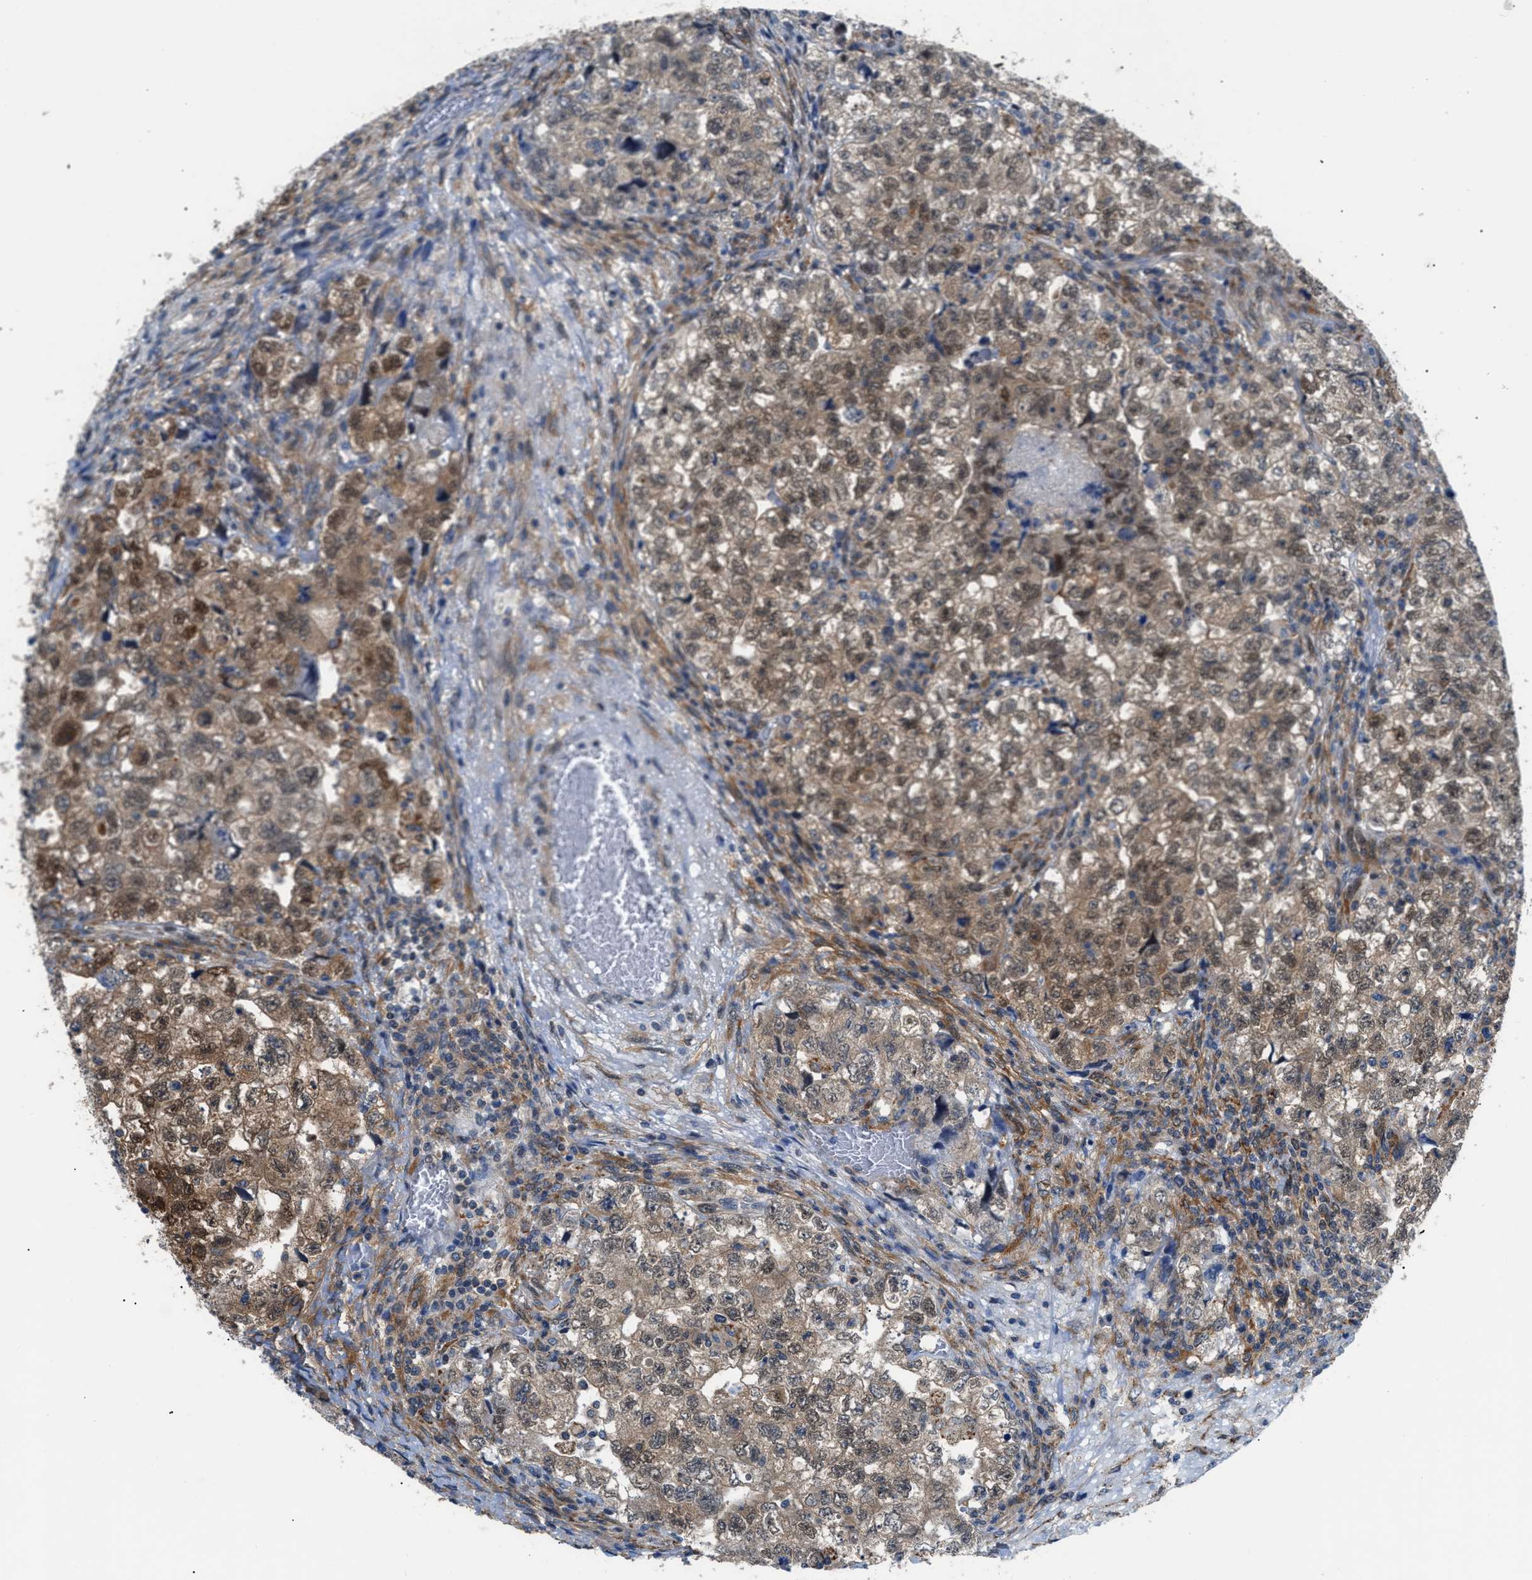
{"staining": {"intensity": "moderate", "quantity": ">75%", "location": "cytoplasmic/membranous,nuclear"}, "tissue": "testis cancer", "cell_type": "Tumor cells", "image_type": "cancer", "snomed": [{"axis": "morphology", "description": "Carcinoma, Embryonal, NOS"}, {"axis": "topography", "description": "Testis"}], "caption": "Immunohistochemical staining of testis cancer (embryonal carcinoma) displays medium levels of moderate cytoplasmic/membranous and nuclear protein staining in approximately >75% of tumor cells. (DAB IHC, brown staining for protein, blue staining for nuclei).", "gene": "TMEM45B", "patient": {"sex": "male", "age": 36}}